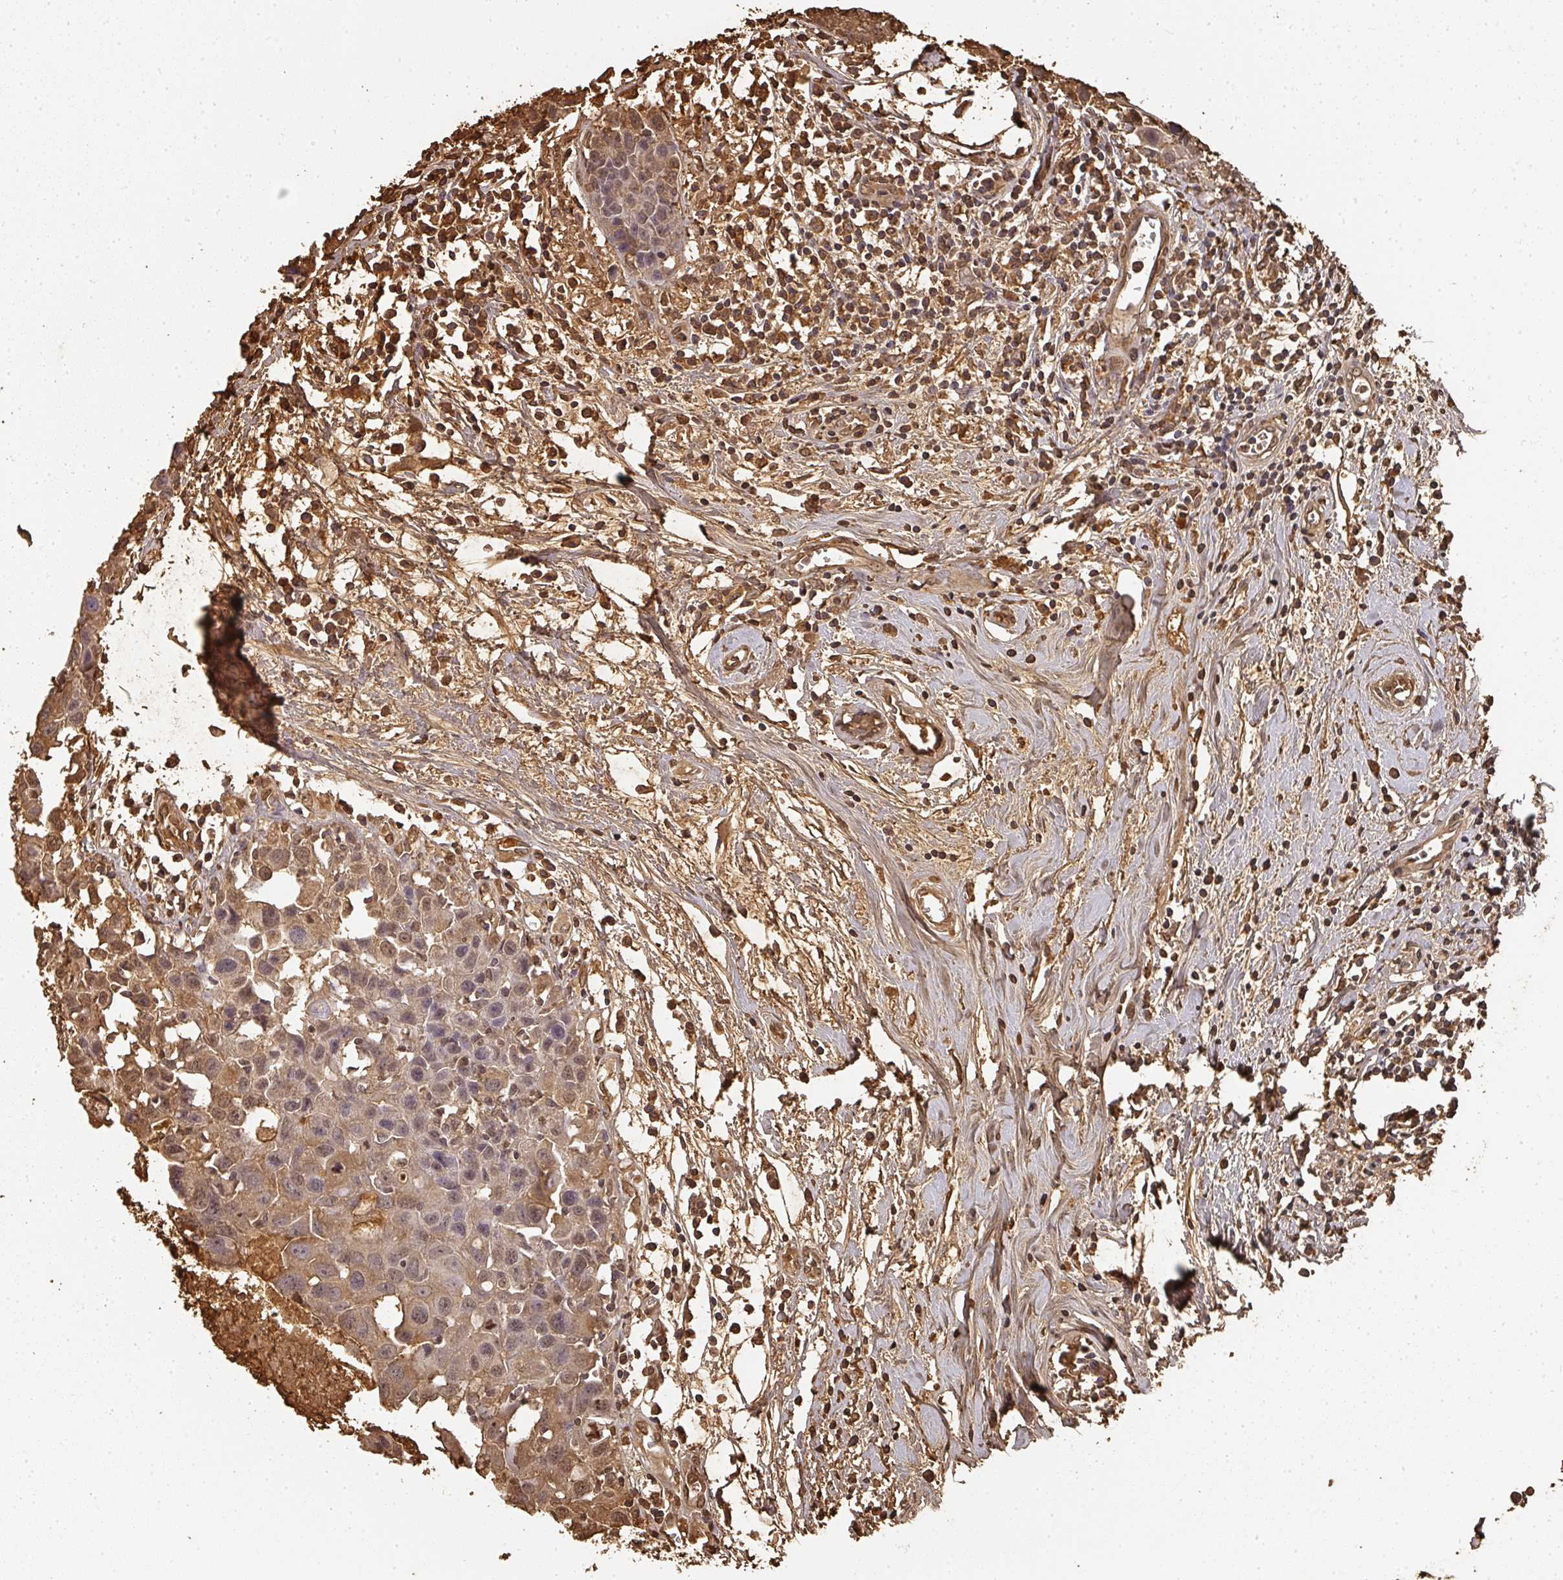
{"staining": {"intensity": "weak", "quantity": "25%-75%", "location": "cytoplasmic/membranous,nuclear"}, "tissue": "breast cancer", "cell_type": "Tumor cells", "image_type": "cancer", "snomed": [{"axis": "morphology", "description": "Carcinoma, NOS"}, {"axis": "topography", "description": "Breast"}], "caption": "Immunohistochemical staining of breast carcinoma displays low levels of weak cytoplasmic/membranous and nuclear protein expression in about 25%-75% of tumor cells.", "gene": "ALB", "patient": {"sex": "female", "age": 60}}